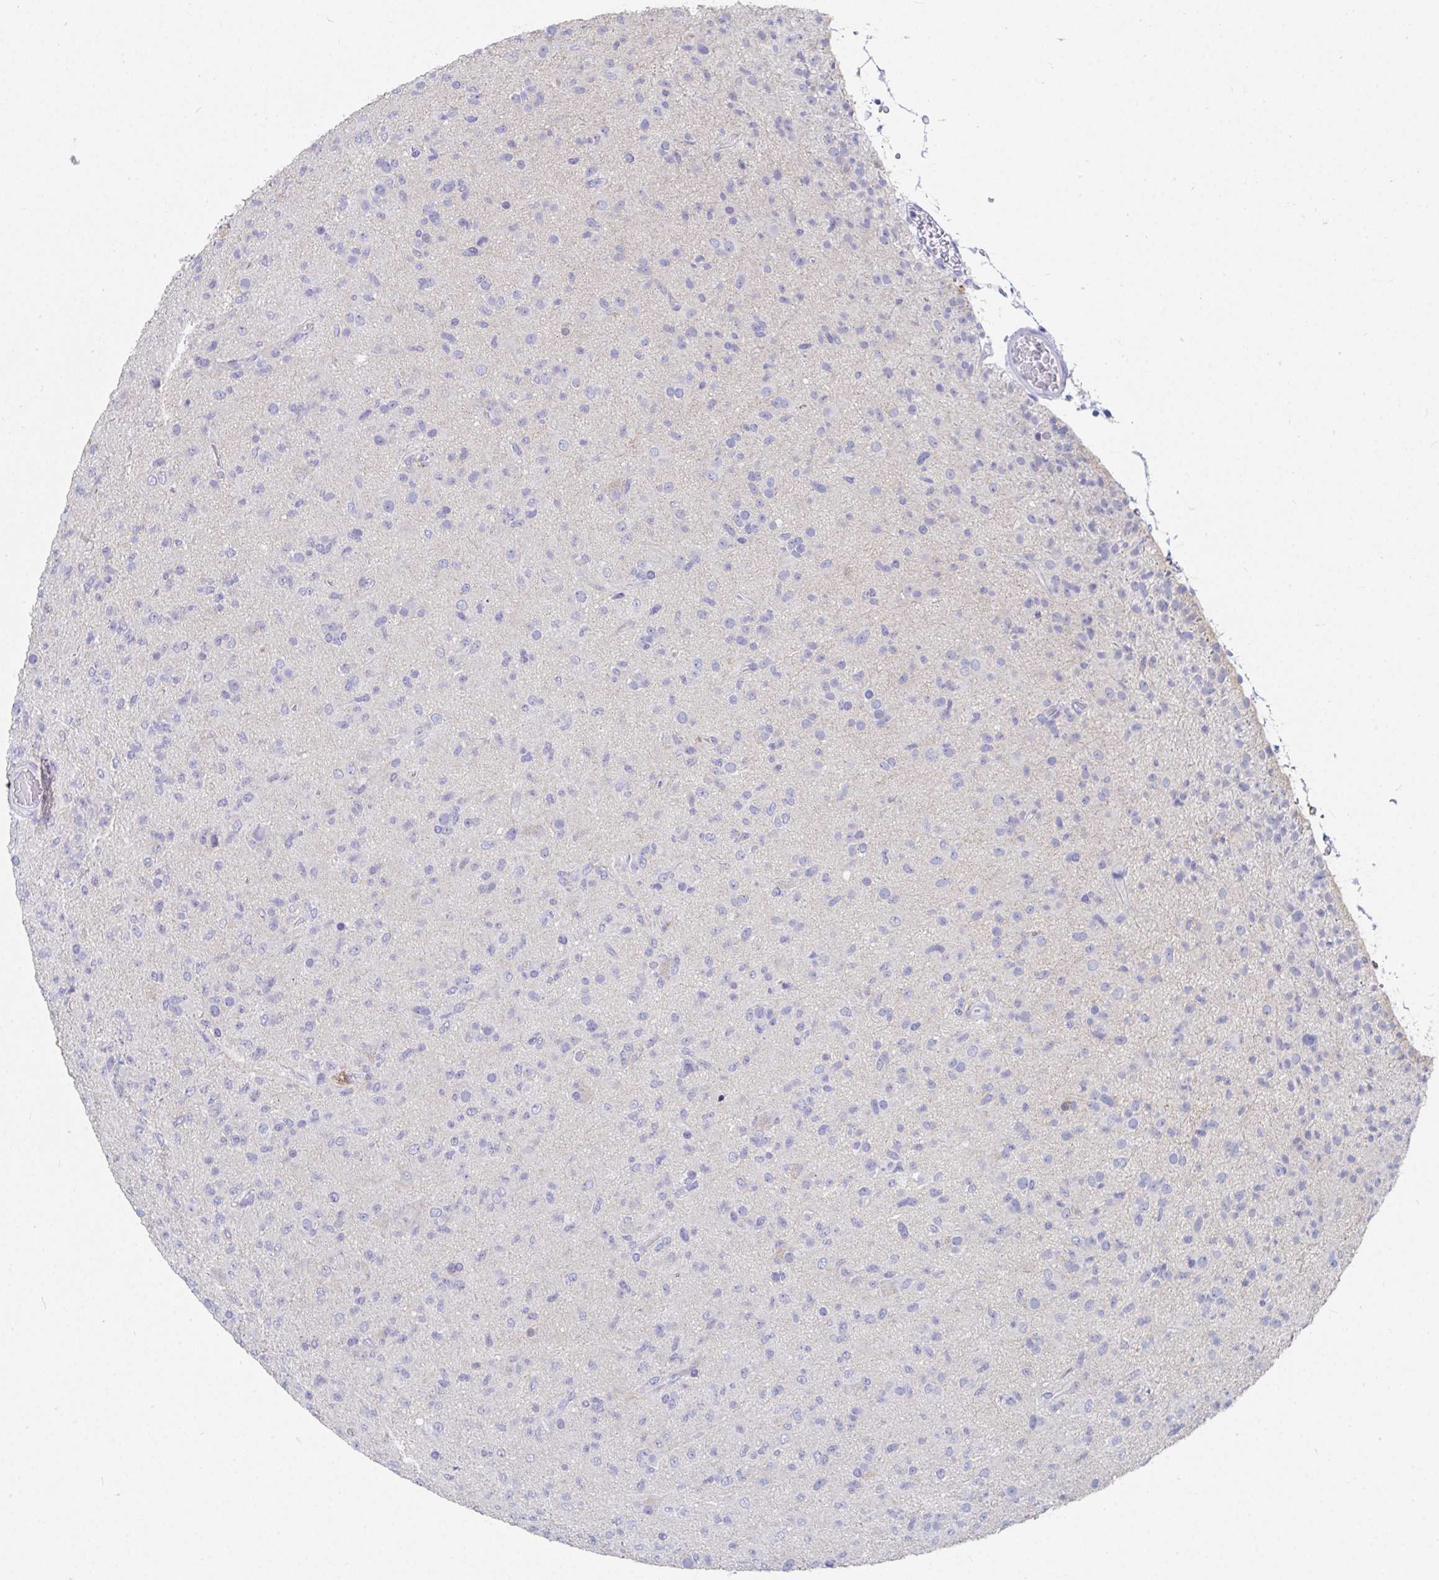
{"staining": {"intensity": "negative", "quantity": "none", "location": "none"}, "tissue": "glioma", "cell_type": "Tumor cells", "image_type": "cancer", "snomed": [{"axis": "morphology", "description": "Glioma, malignant, Low grade"}, {"axis": "topography", "description": "Brain"}], "caption": "Histopathology image shows no significant protein positivity in tumor cells of malignant glioma (low-grade). (DAB immunohistochemistry with hematoxylin counter stain).", "gene": "GRIA1", "patient": {"sex": "male", "age": 65}}